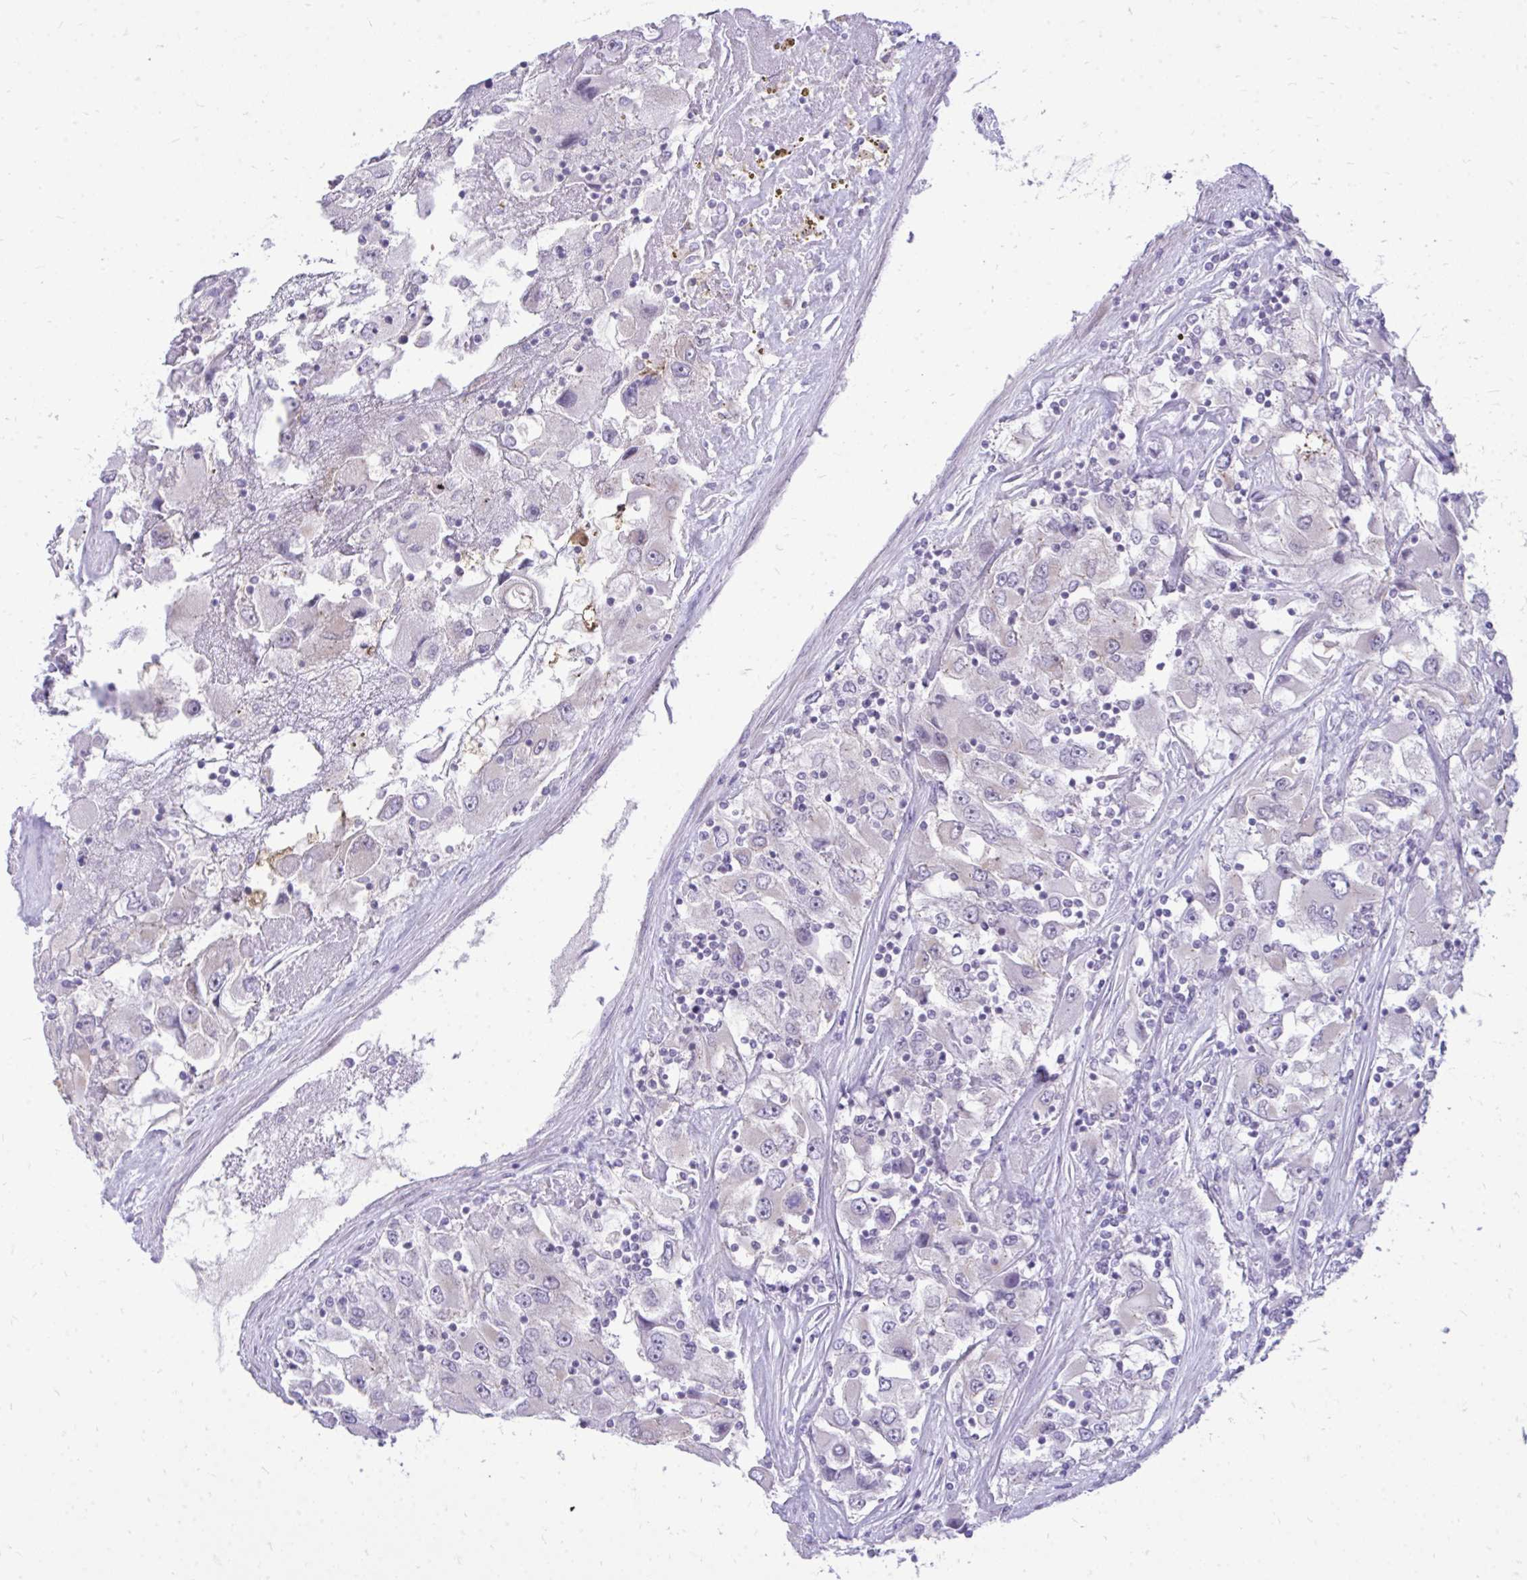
{"staining": {"intensity": "negative", "quantity": "none", "location": "none"}, "tissue": "renal cancer", "cell_type": "Tumor cells", "image_type": "cancer", "snomed": [{"axis": "morphology", "description": "Adenocarcinoma, NOS"}, {"axis": "topography", "description": "Kidney"}], "caption": "There is no significant positivity in tumor cells of adenocarcinoma (renal).", "gene": "SPTBN2", "patient": {"sex": "female", "age": 52}}